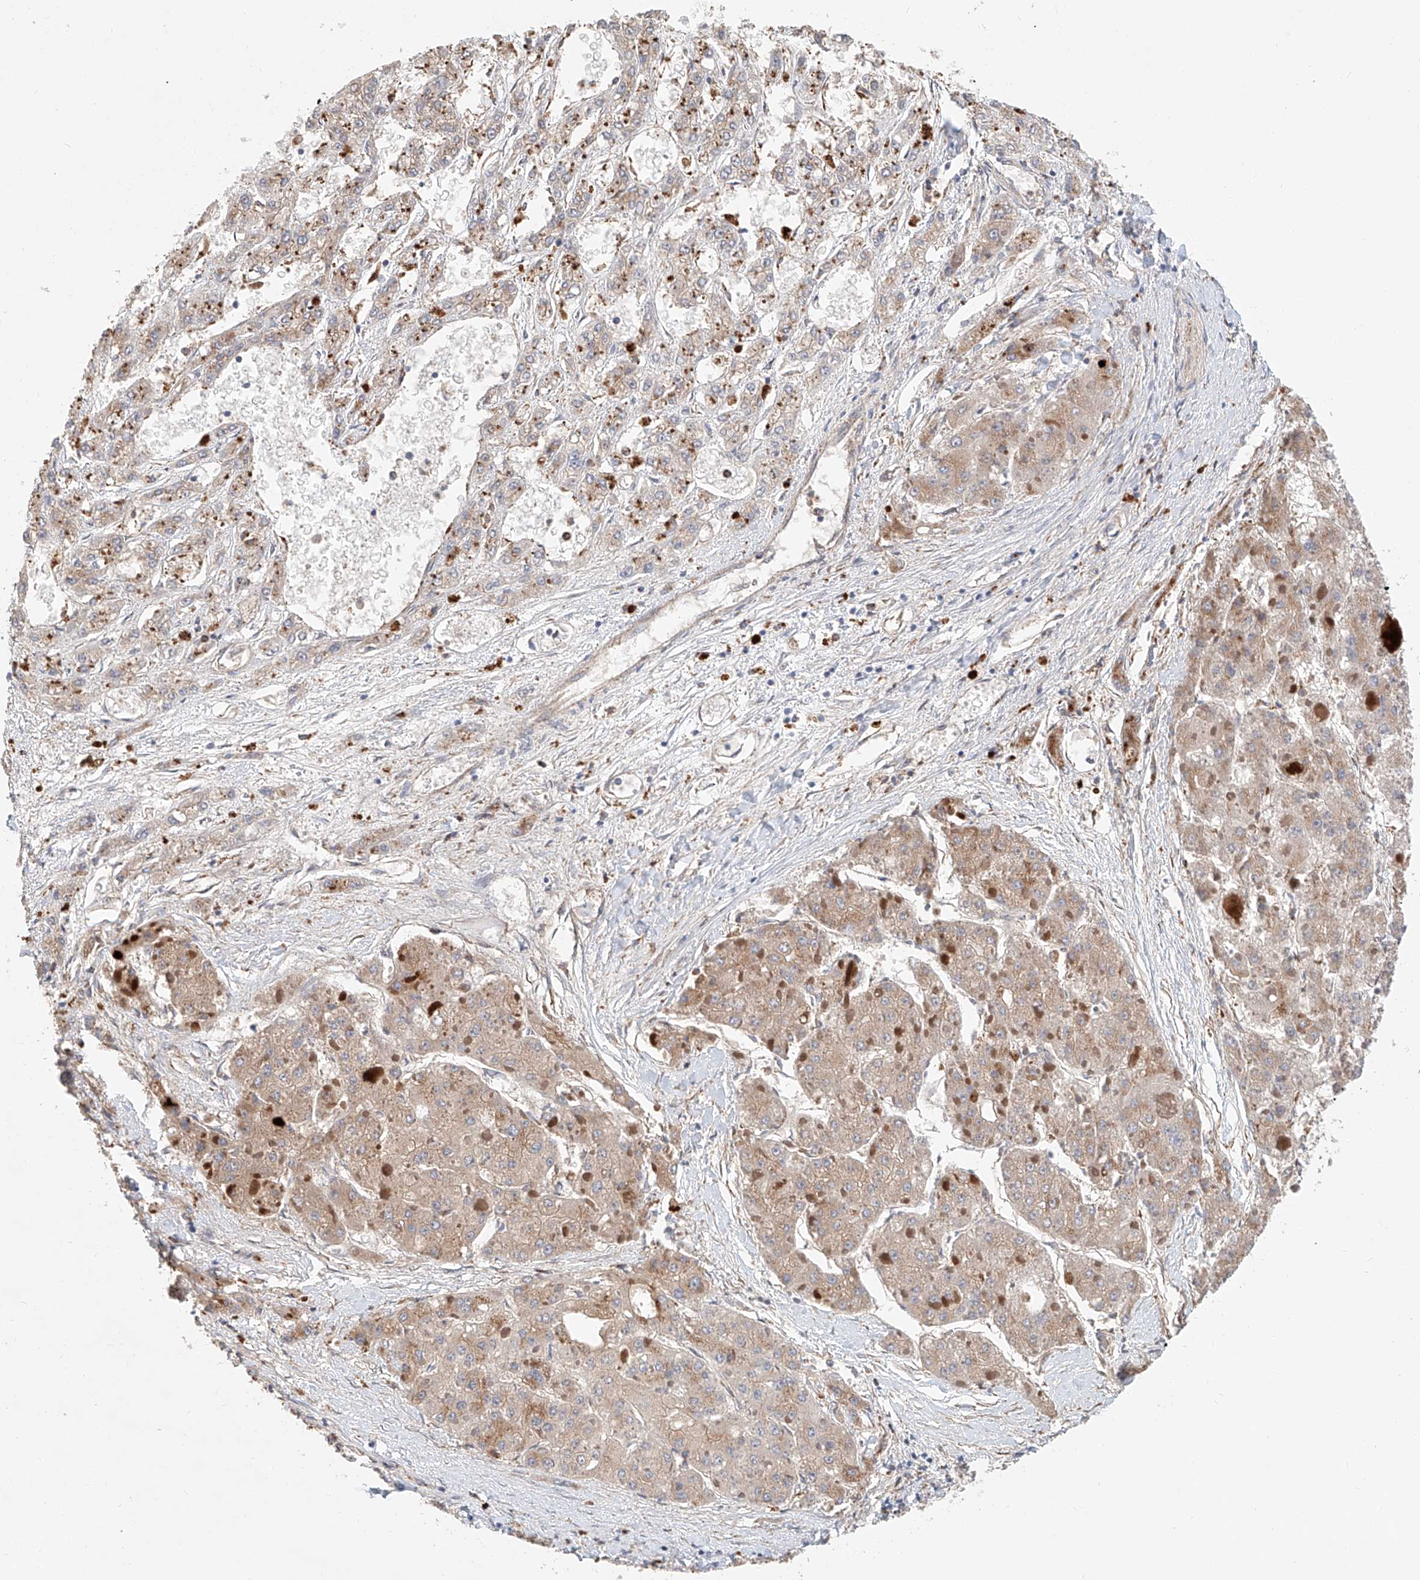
{"staining": {"intensity": "weak", "quantity": "25%-75%", "location": "cytoplasmic/membranous"}, "tissue": "liver cancer", "cell_type": "Tumor cells", "image_type": "cancer", "snomed": [{"axis": "morphology", "description": "Carcinoma, Hepatocellular, NOS"}, {"axis": "topography", "description": "Liver"}], "caption": "A brown stain labels weak cytoplasmic/membranous expression of a protein in hepatocellular carcinoma (liver) tumor cells.", "gene": "HGSNAT", "patient": {"sex": "female", "age": 73}}